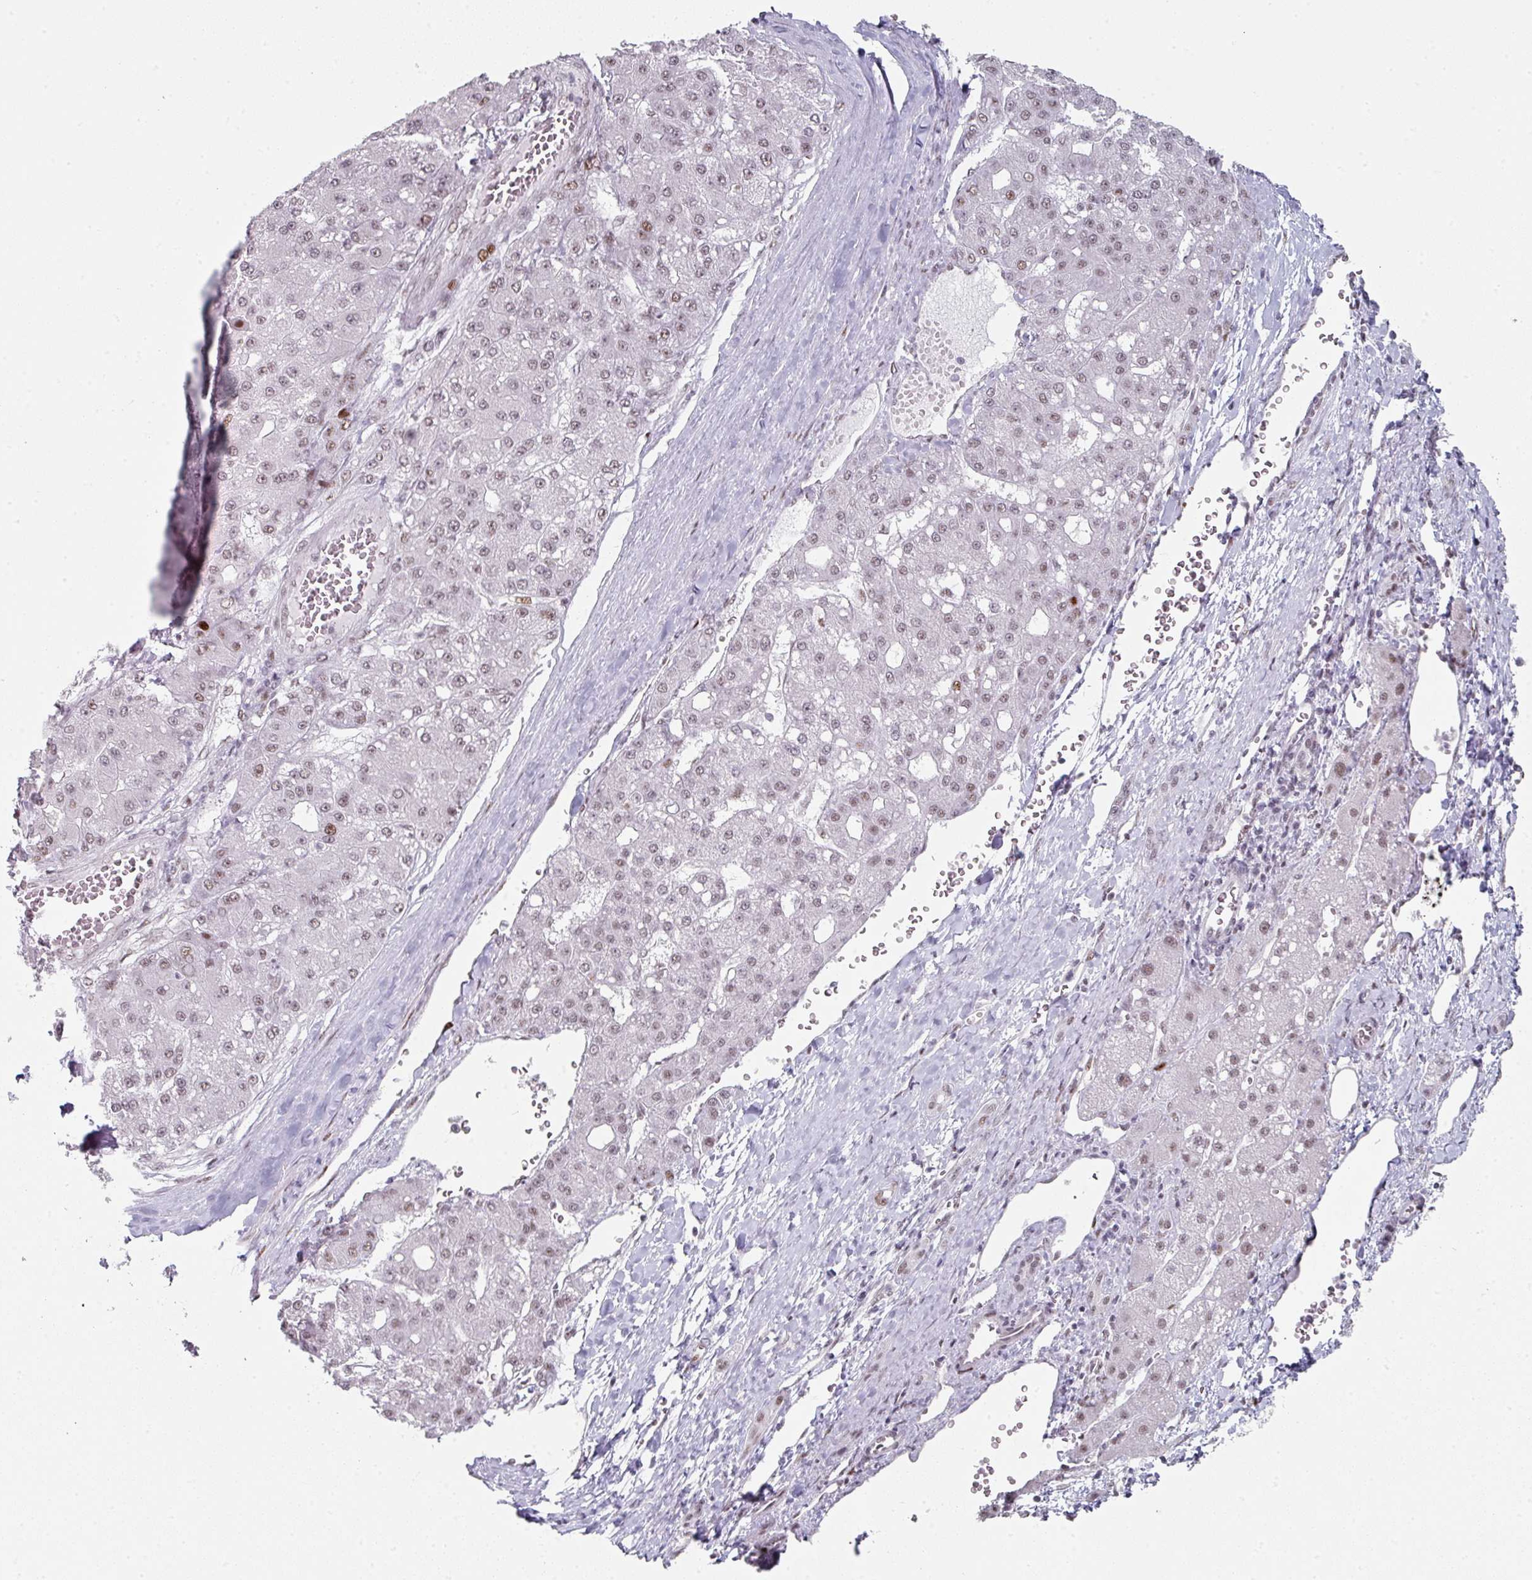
{"staining": {"intensity": "moderate", "quantity": ">75%", "location": "nuclear"}, "tissue": "liver cancer", "cell_type": "Tumor cells", "image_type": "cancer", "snomed": [{"axis": "morphology", "description": "Carcinoma, Hepatocellular, NOS"}, {"axis": "topography", "description": "Liver"}], "caption": "A medium amount of moderate nuclear expression is identified in approximately >75% of tumor cells in hepatocellular carcinoma (liver) tissue.", "gene": "SF3B5", "patient": {"sex": "male", "age": 67}}